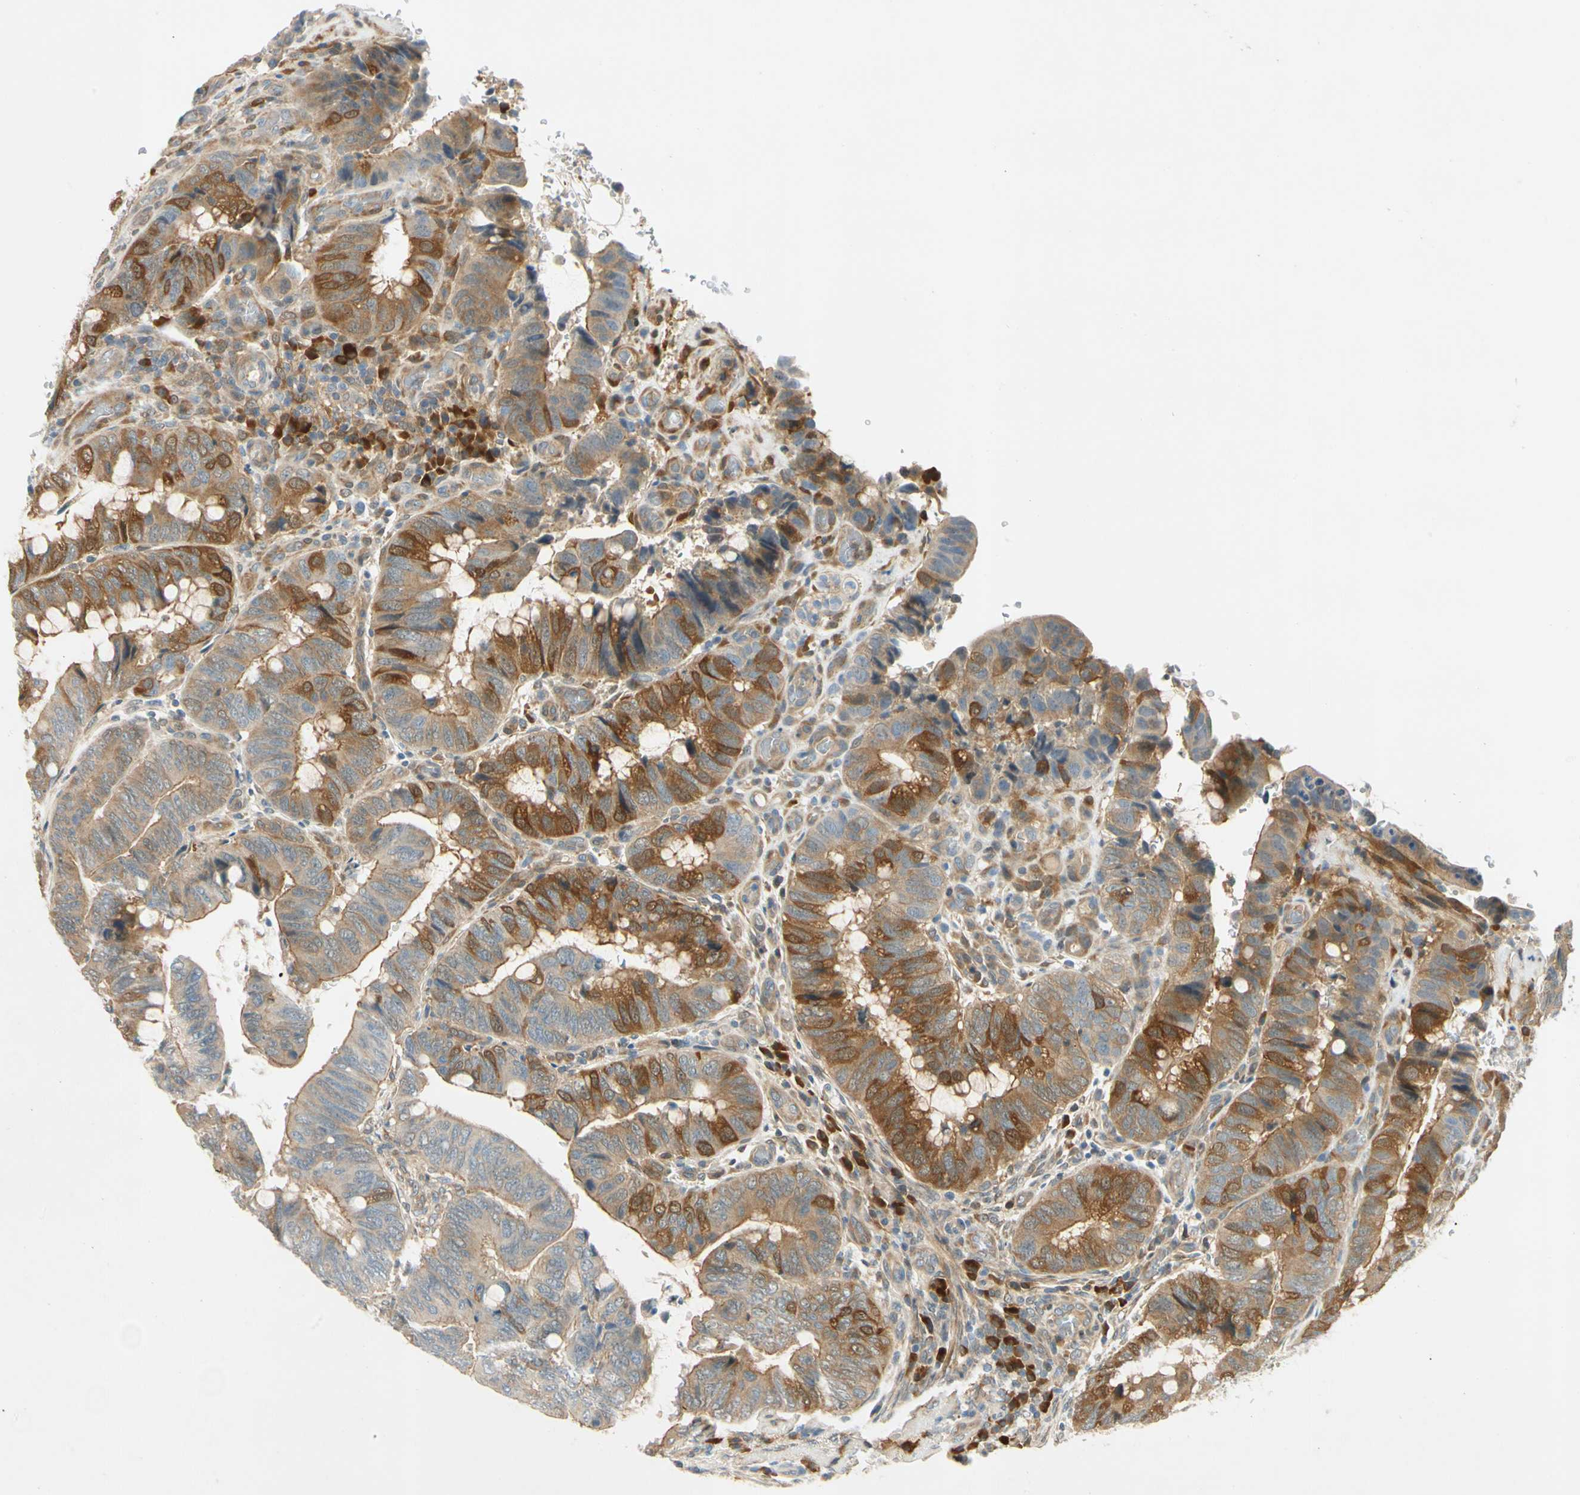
{"staining": {"intensity": "strong", "quantity": ">75%", "location": "cytoplasmic/membranous"}, "tissue": "colorectal cancer", "cell_type": "Tumor cells", "image_type": "cancer", "snomed": [{"axis": "morphology", "description": "Normal tissue, NOS"}, {"axis": "morphology", "description": "Adenocarcinoma, NOS"}, {"axis": "topography", "description": "Rectum"}, {"axis": "topography", "description": "Peripheral nerve tissue"}], "caption": "About >75% of tumor cells in human colorectal adenocarcinoma show strong cytoplasmic/membranous protein positivity as visualized by brown immunohistochemical staining.", "gene": "WIPI1", "patient": {"sex": "male", "age": 92}}